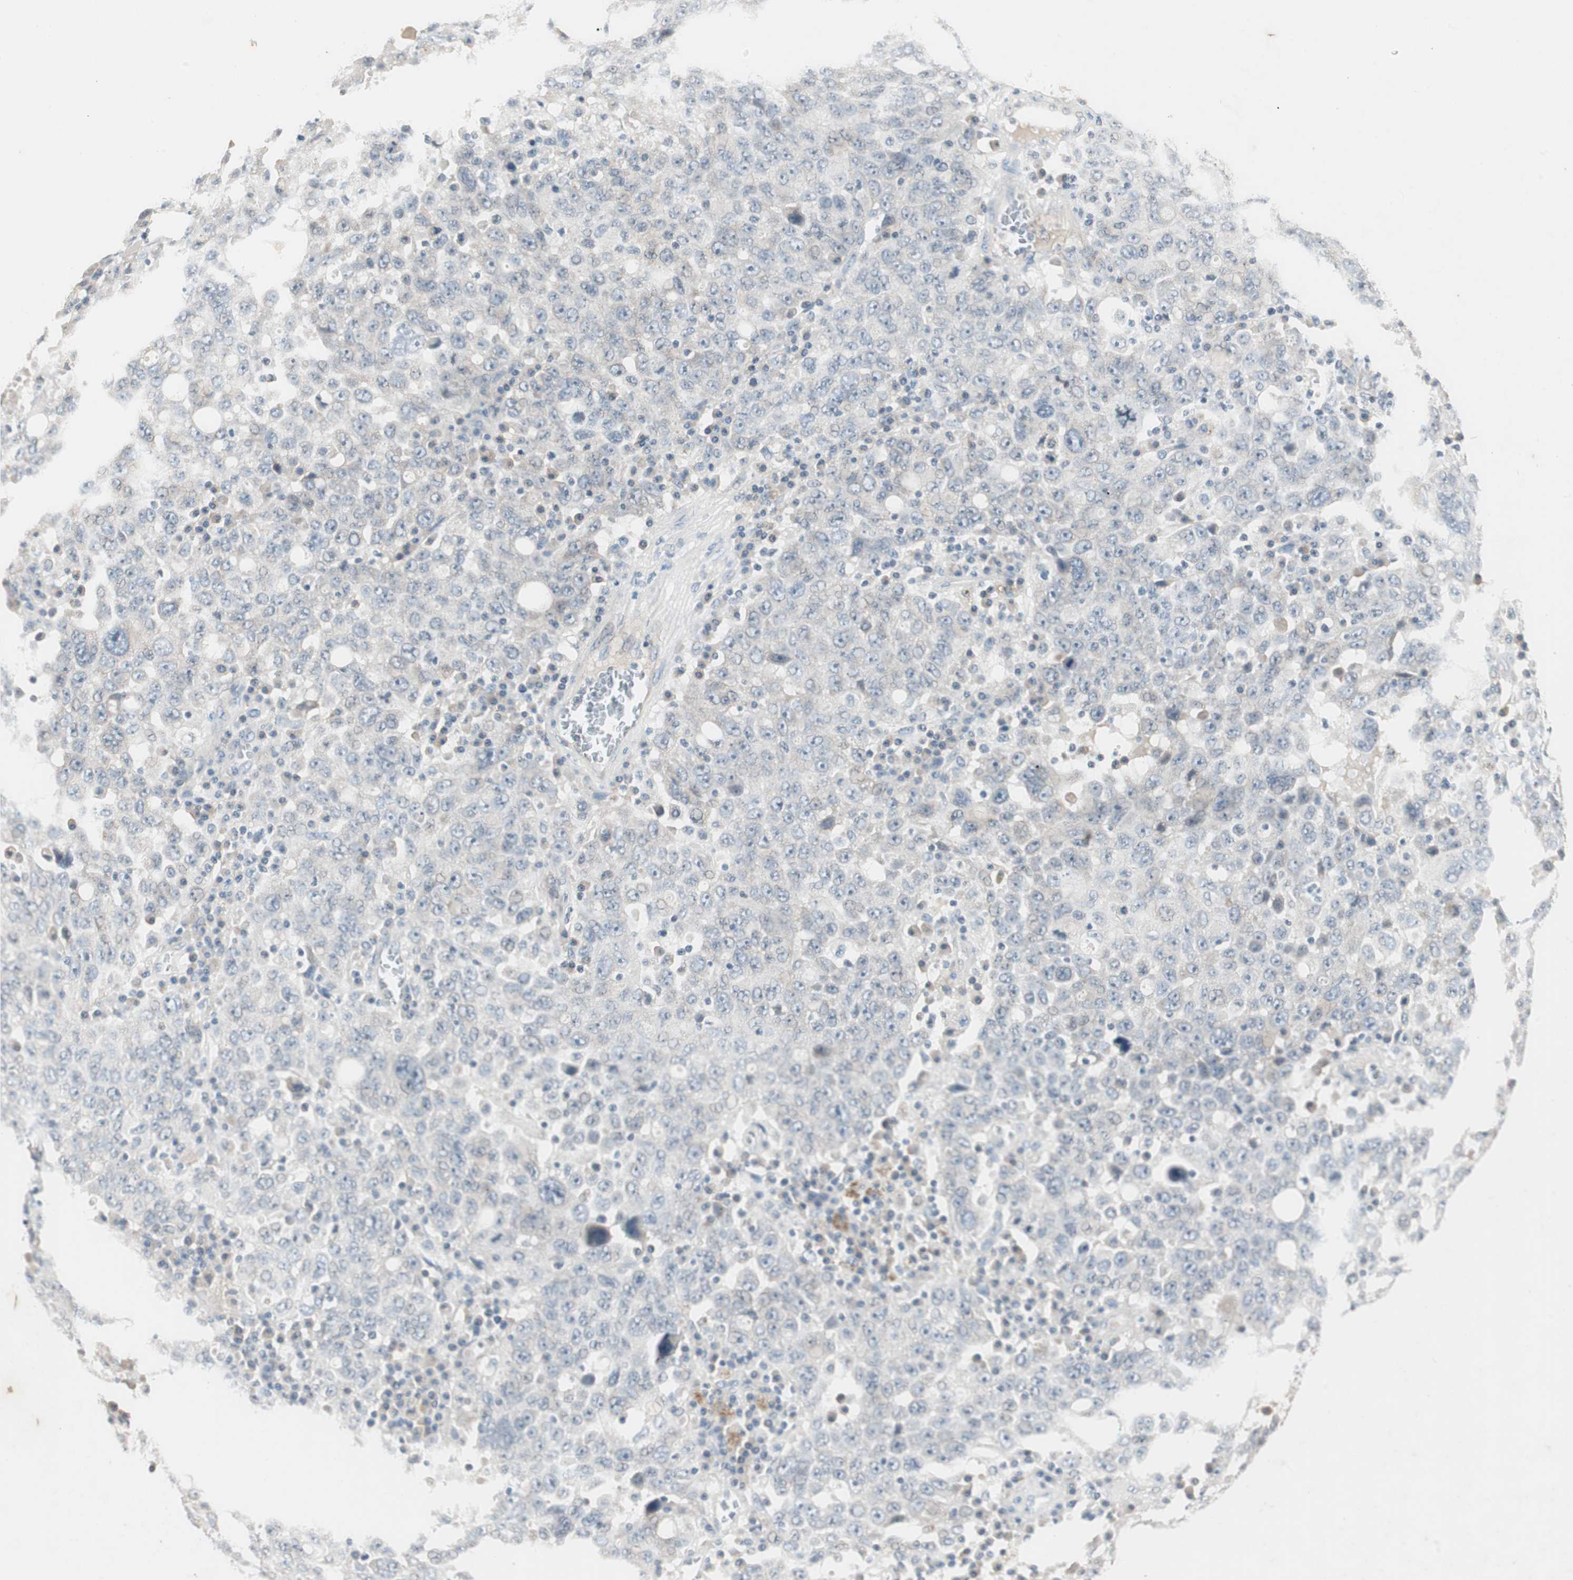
{"staining": {"intensity": "negative", "quantity": "none", "location": "none"}, "tissue": "ovarian cancer", "cell_type": "Tumor cells", "image_type": "cancer", "snomed": [{"axis": "morphology", "description": "Carcinoma, endometroid"}, {"axis": "topography", "description": "Ovary"}], "caption": "Histopathology image shows no protein positivity in tumor cells of ovarian endometroid carcinoma tissue.", "gene": "ITGB4", "patient": {"sex": "female", "age": 62}}